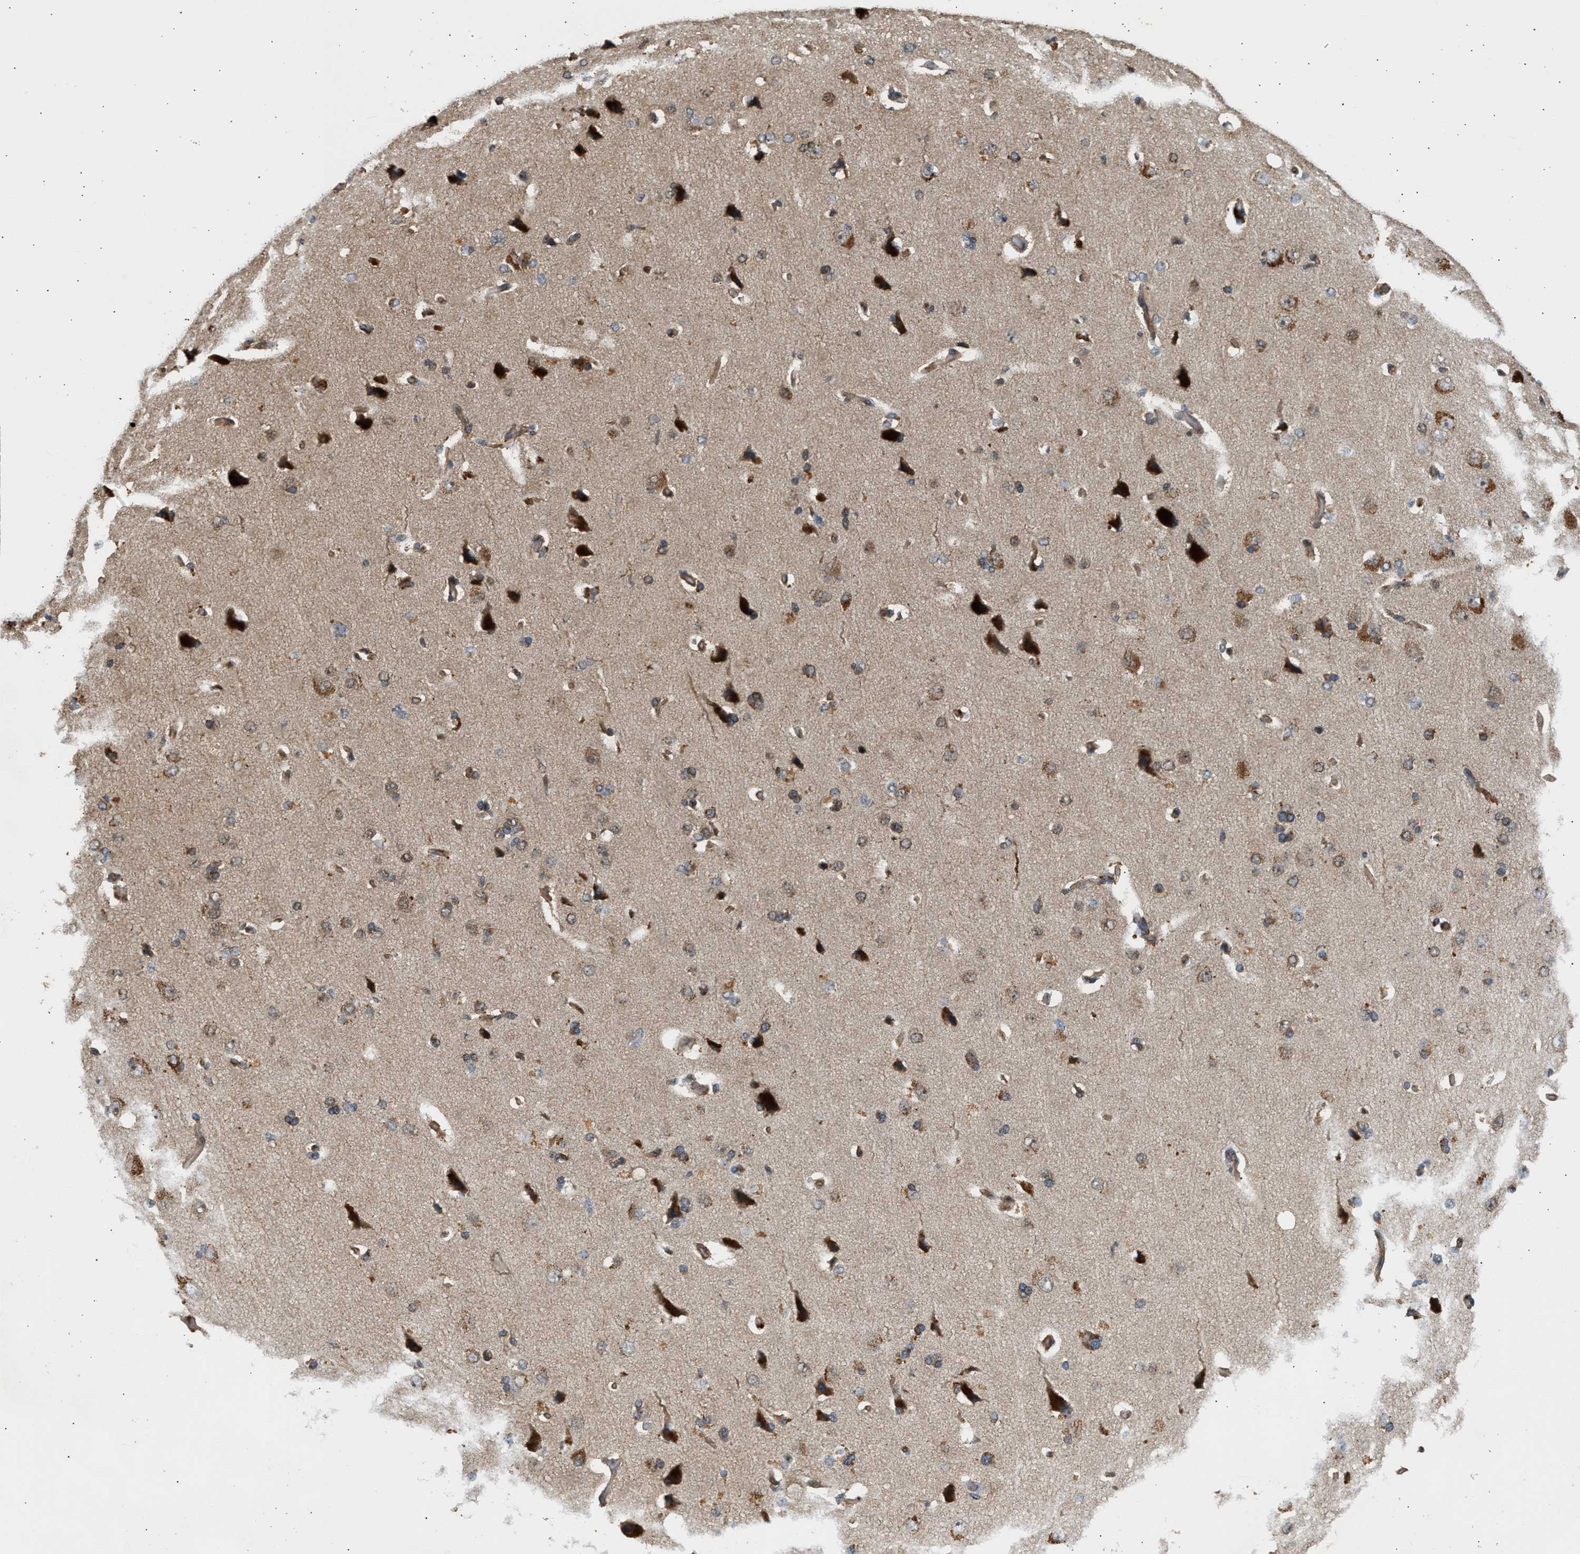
{"staining": {"intensity": "moderate", "quantity": ">75%", "location": "cytoplasmic/membranous"}, "tissue": "cerebral cortex", "cell_type": "Endothelial cells", "image_type": "normal", "snomed": [{"axis": "morphology", "description": "Normal tissue, NOS"}, {"axis": "topography", "description": "Cerebral cortex"}], "caption": "This image demonstrates immunohistochemistry (IHC) staining of normal human cerebral cortex, with medium moderate cytoplasmic/membranous staining in about >75% of endothelial cells.", "gene": "DUSP14", "patient": {"sex": "male", "age": 62}}